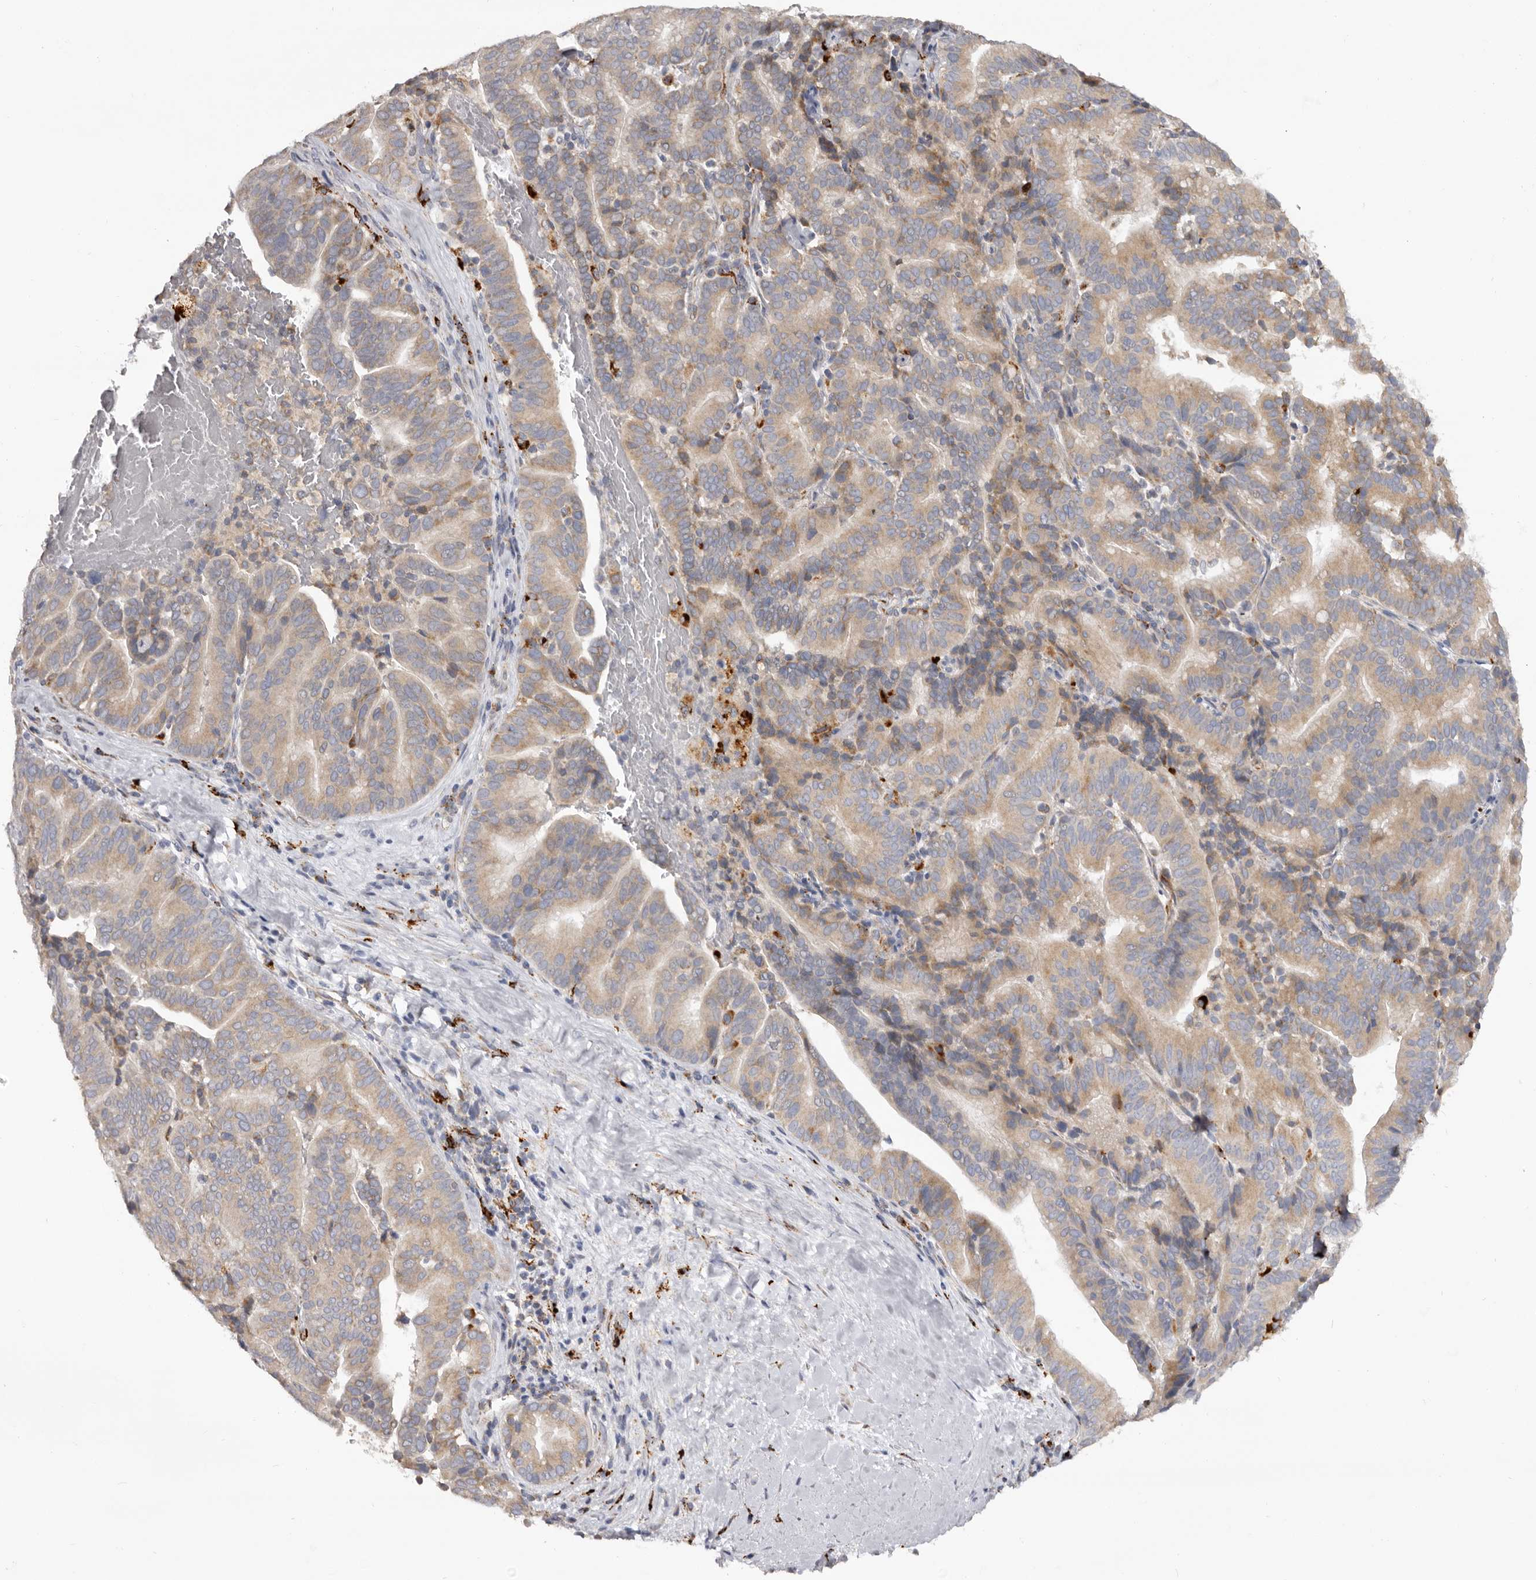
{"staining": {"intensity": "weak", "quantity": "25%-75%", "location": "cytoplasmic/membranous"}, "tissue": "liver cancer", "cell_type": "Tumor cells", "image_type": "cancer", "snomed": [{"axis": "morphology", "description": "Cholangiocarcinoma"}, {"axis": "topography", "description": "Liver"}], "caption": "Tumor cells demonstrate low levels of weak cytoplasmic/membranous expression in approximately 25%-75% of cells in liver cholangiocarcinoma.", "gene": "MECR", "patient": {"sex": "female", "age": 75}}